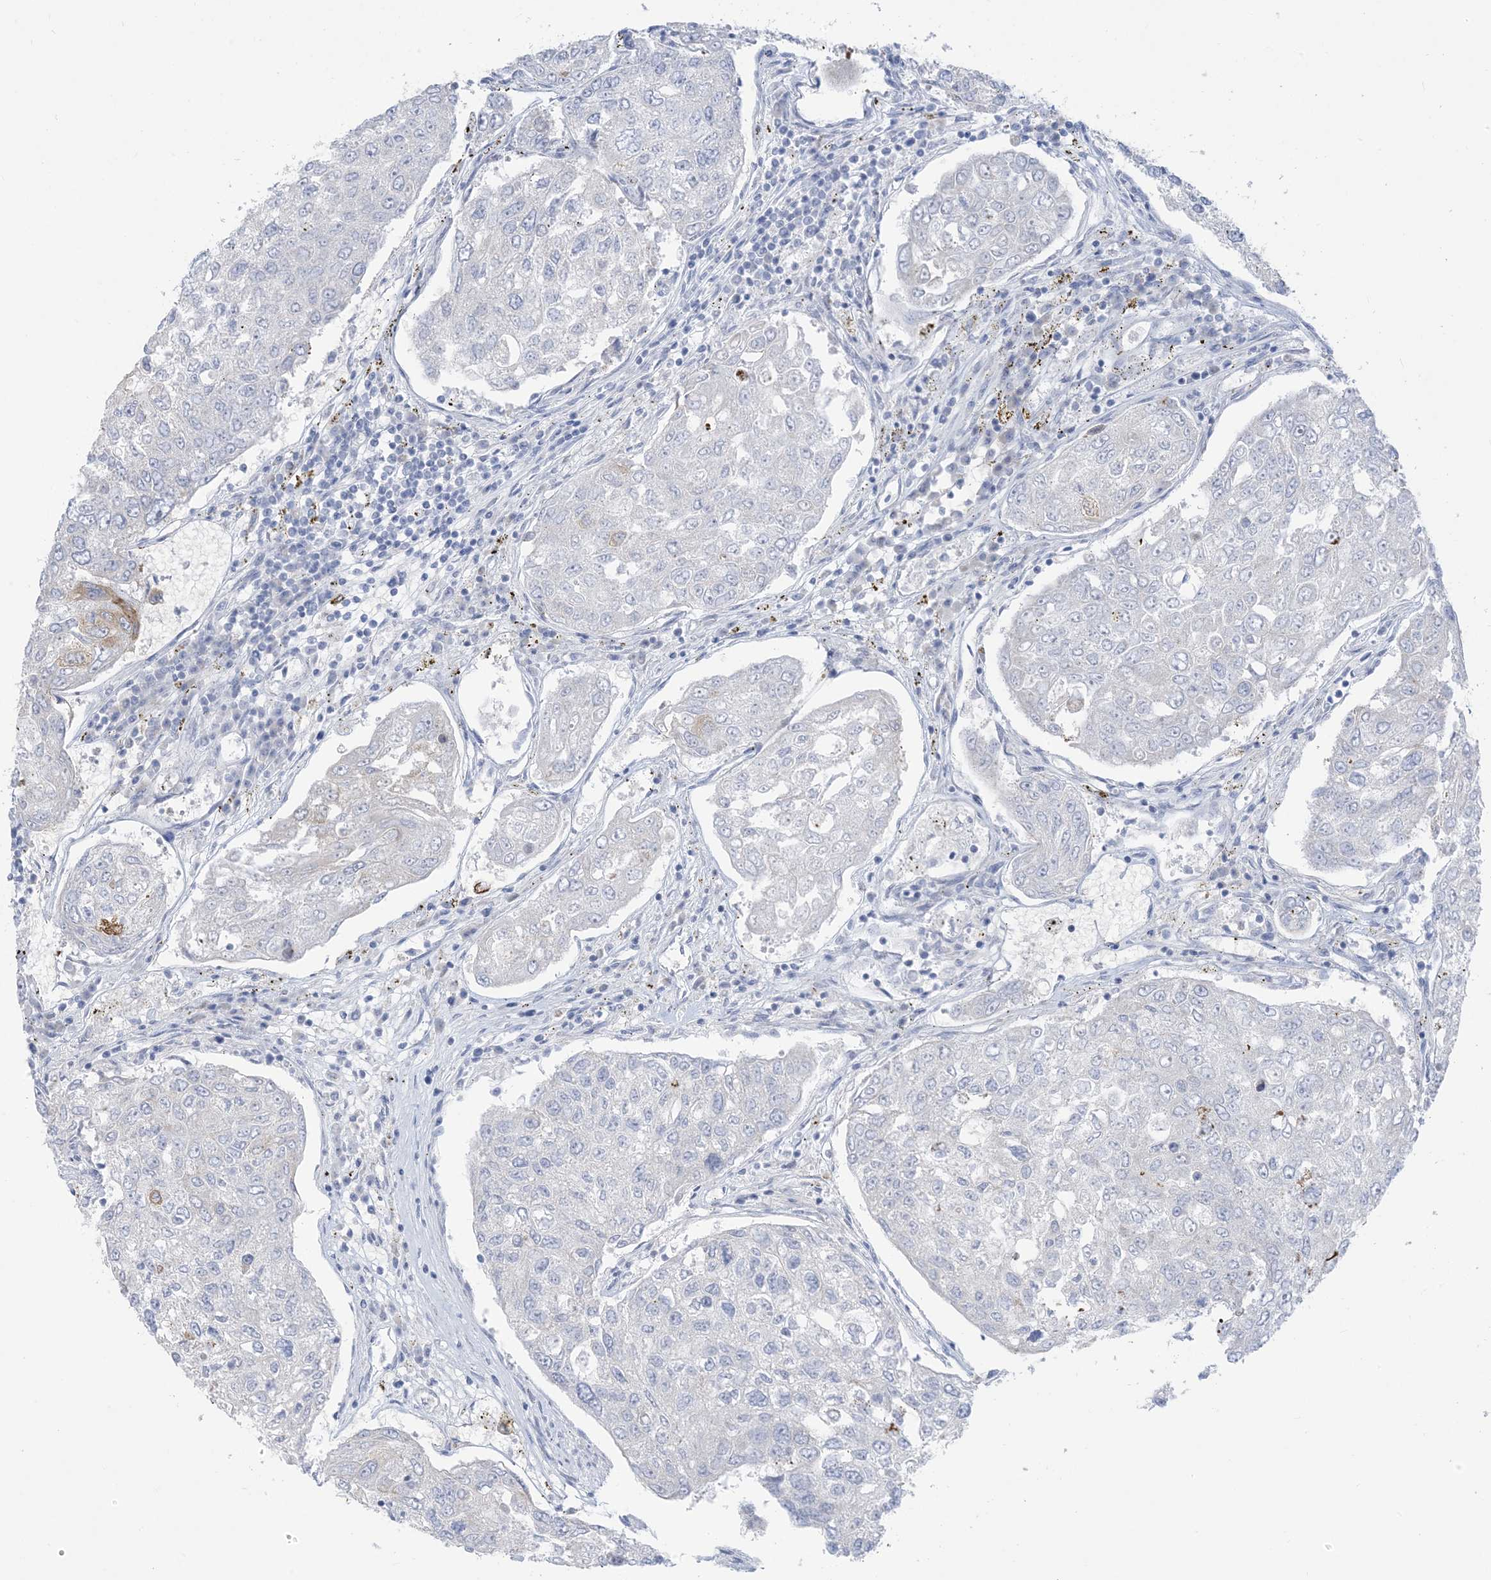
{"staining": {"intensity": "negative", "quantity": "none", "location": "none"}, "tissue": "urothelial cancer", "cell_type": "Tumor cells", "image_type": "cancer", "snomed": [{"axis": "morphology", "description": "Urothelial carcinoma, High grade"}, {"axis": "topography", "description": "Lymph node"}, {"axis": "topography", "description": "Urinary bladder"}], "caption": "Micrograph shows no significant protein staining in tumor cells of urothelial carcinoma (high-grade).", "gene": "XIRP2", "patient": {"sex": "male", "age": 51}}